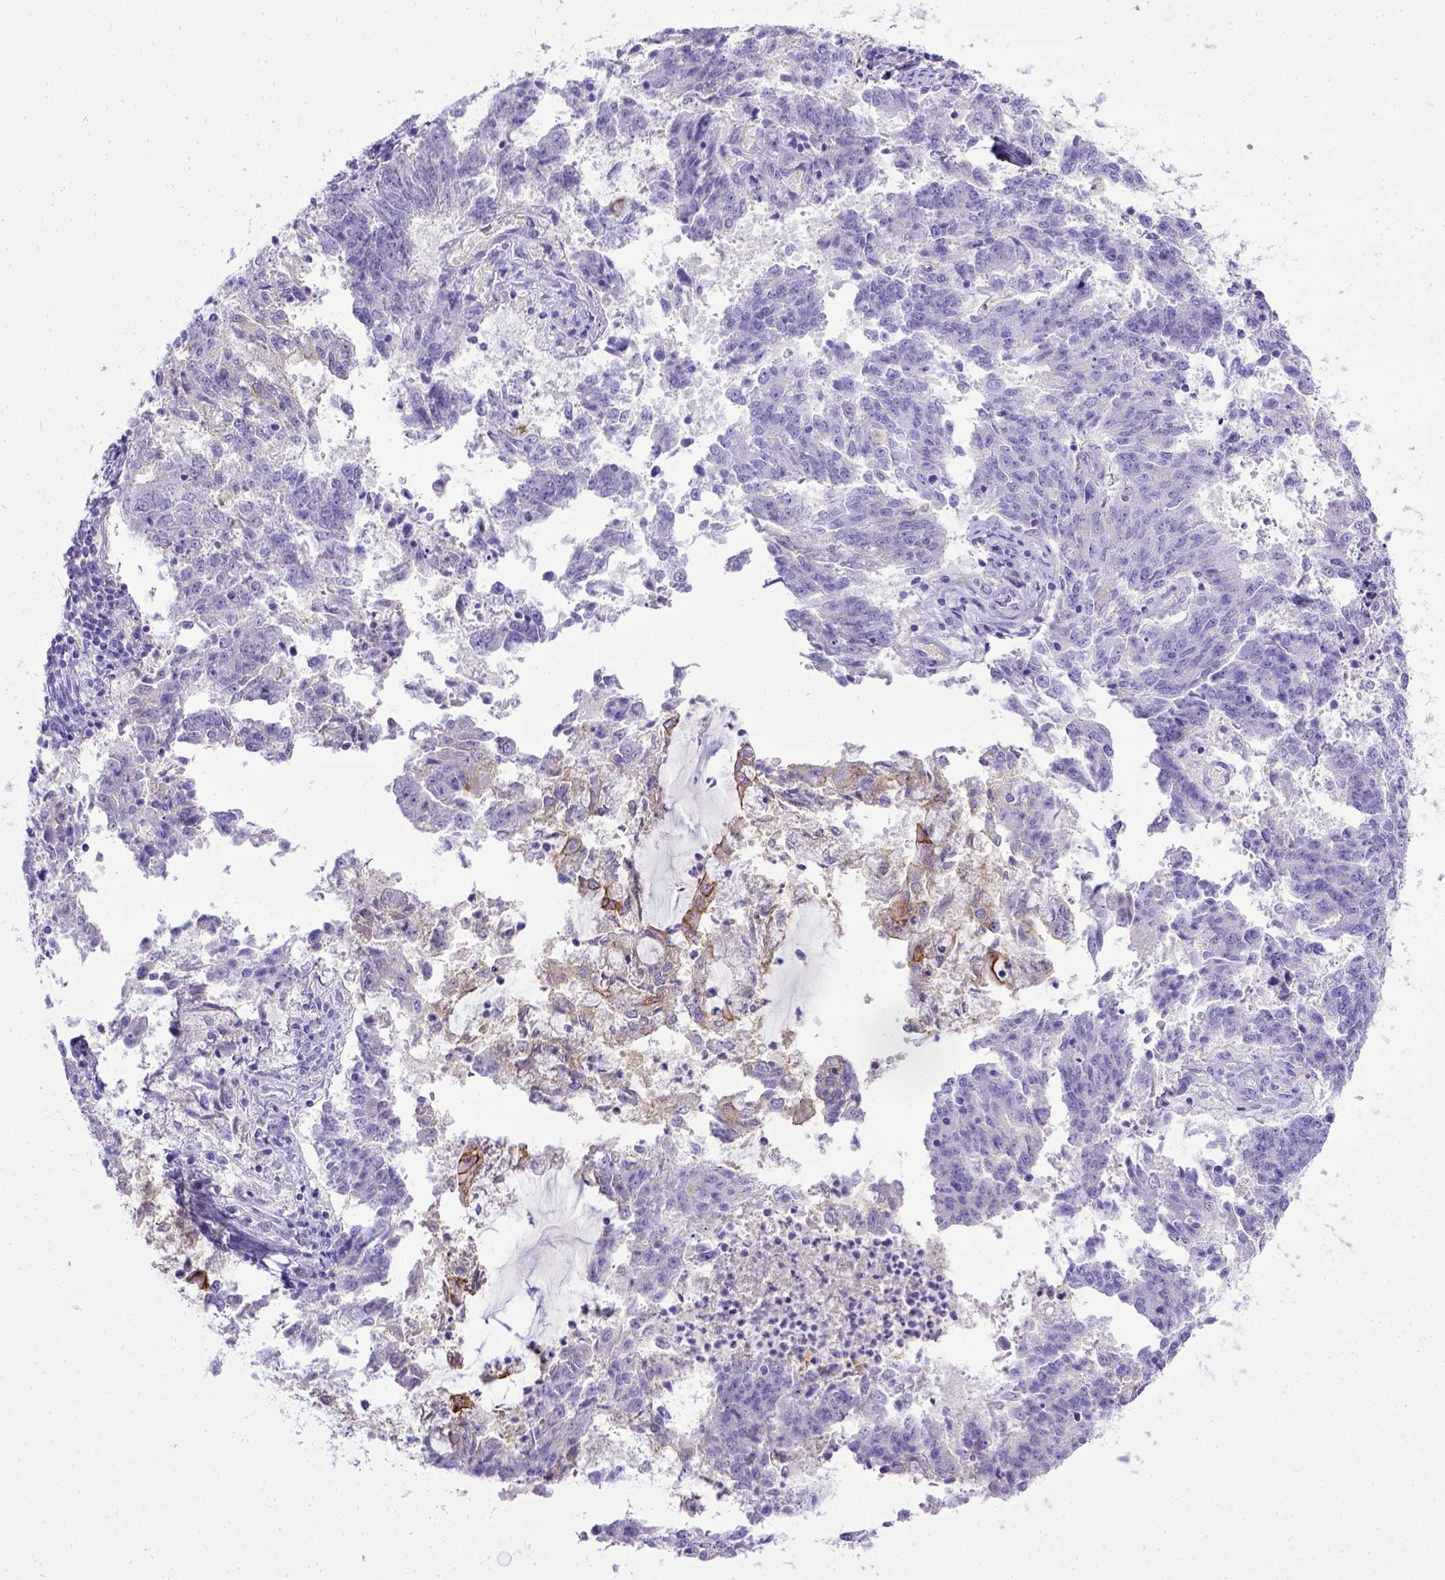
{"staining": {"intensity": "negative", "quantity": "none", "location": "none"}, "tissue": "endometrial cancer", "cell_type": "Tumor cells", "image_type": "cancer", "snomed": [{"axis": "morphology", "description": "Adenocarcinoma, NOS"}, {"axis": "topography", "description": "Endometrium"}], "caption": "A high-resolution micrograph shows IHC staining of endometrial adenocarcinoma, which exhibits no significant expression in tumor cells. (DAB IHC with hematoxylin counter stain).", "gene": "BTN1A1", "patient": {"sex": "female", "age": 82}}